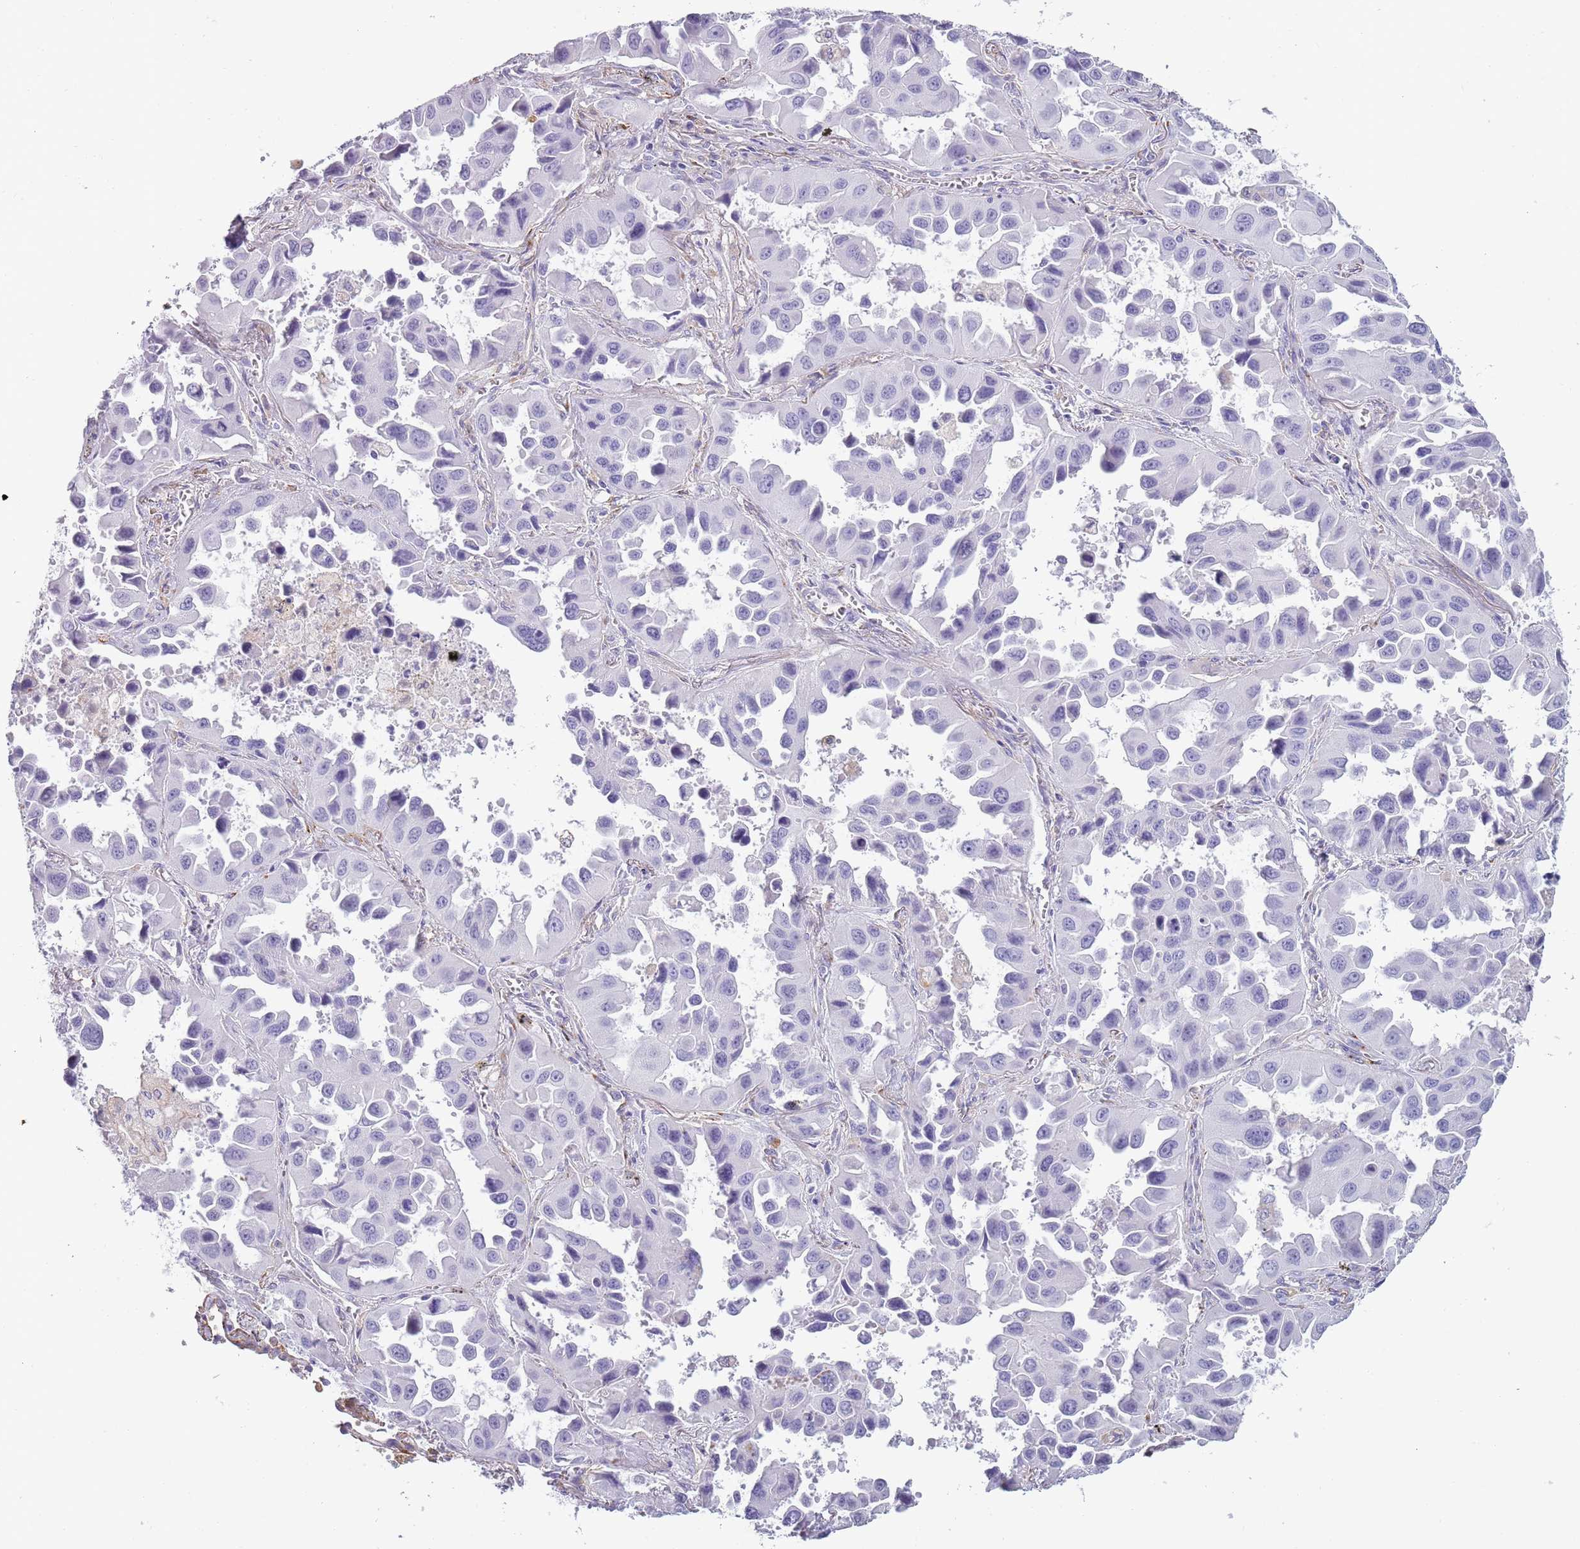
{"staining": {"intensity": "negative", "quantity": "none", "location": "none"}, "tissue": "lung cancer", "cell_type": "Tumor cells", "image_type": "cancer", "snomed": [{"axis": "morphology", "description": "Adenocarcinoma, NOS"}, {"axis": "topography", "description": "Lung"}], "caption": "Tumor cells are negative for brown protein staining in adenocarcinoma (lung).", "gene": "COLEC12", "patient": {"sex": "male", "age": 66}}